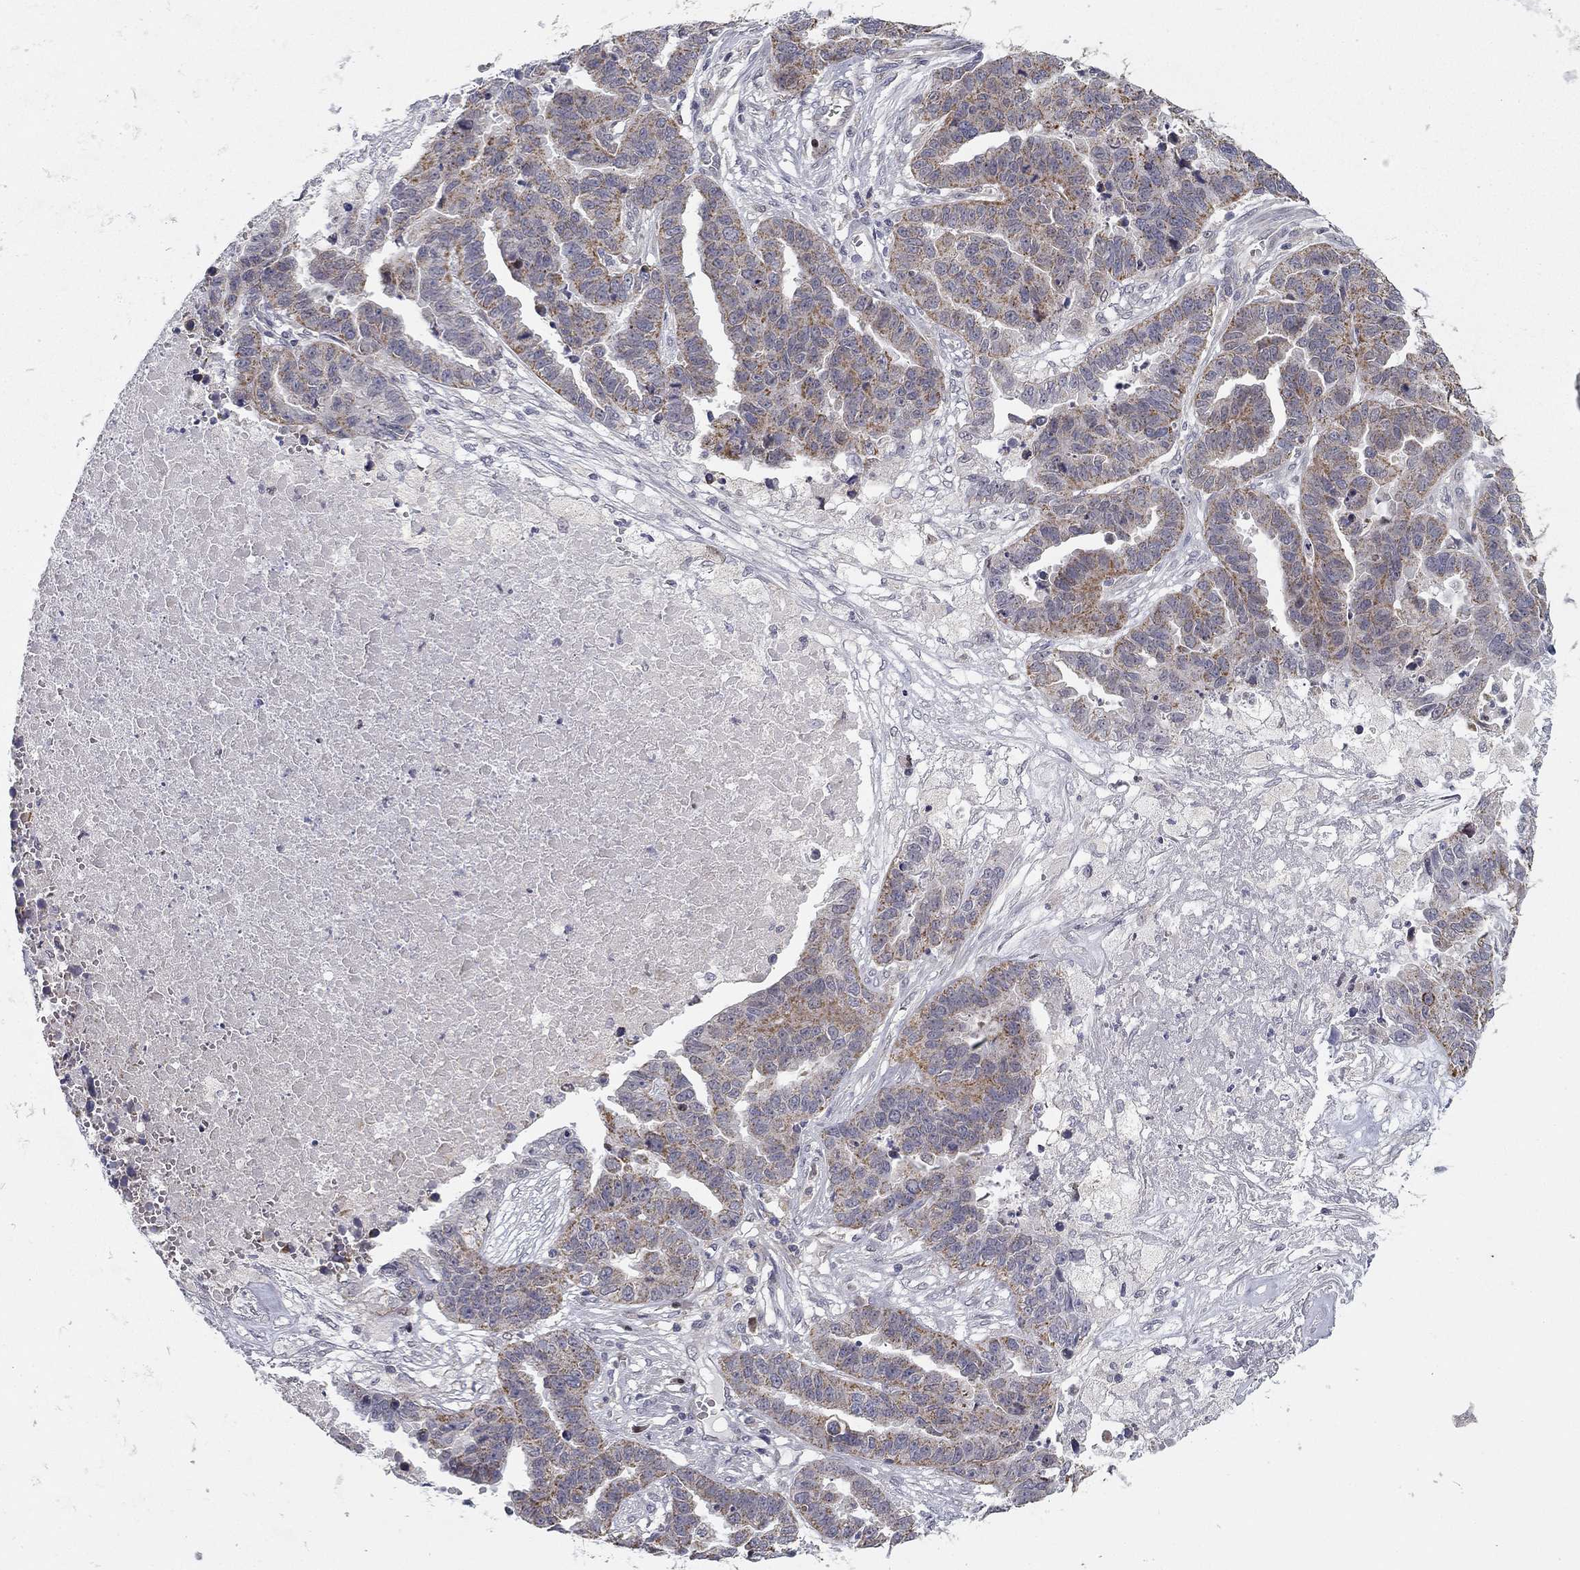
{"staining": {"intensity": "moderate", "quantity": "25%-75%", "location": "cytoplasmic/membranous"}, "tissue": "ovarian cancer", "cell_type": "Tumor cells", "image_type": "cancer", "snomed": [{"axis": "morphology", "description": "Cystadenocarcinoma, serous, NOS"}, {"axis": "topography", "description": "Ovary"}], "caption": "High-magnification brightfield microscopy of ovarian serous cystadenocarcinoma stained with DAB (3,3'-diaminobenzidine) (brown) and counterstained with hematoxylin (blue). tumor cells exhibit moderate cytoplasmic/membranous positivity is identified in approximately25%-75% of cells.", "gene": "SLC2A9", "patient": {"sex": "female", "age": 87}}